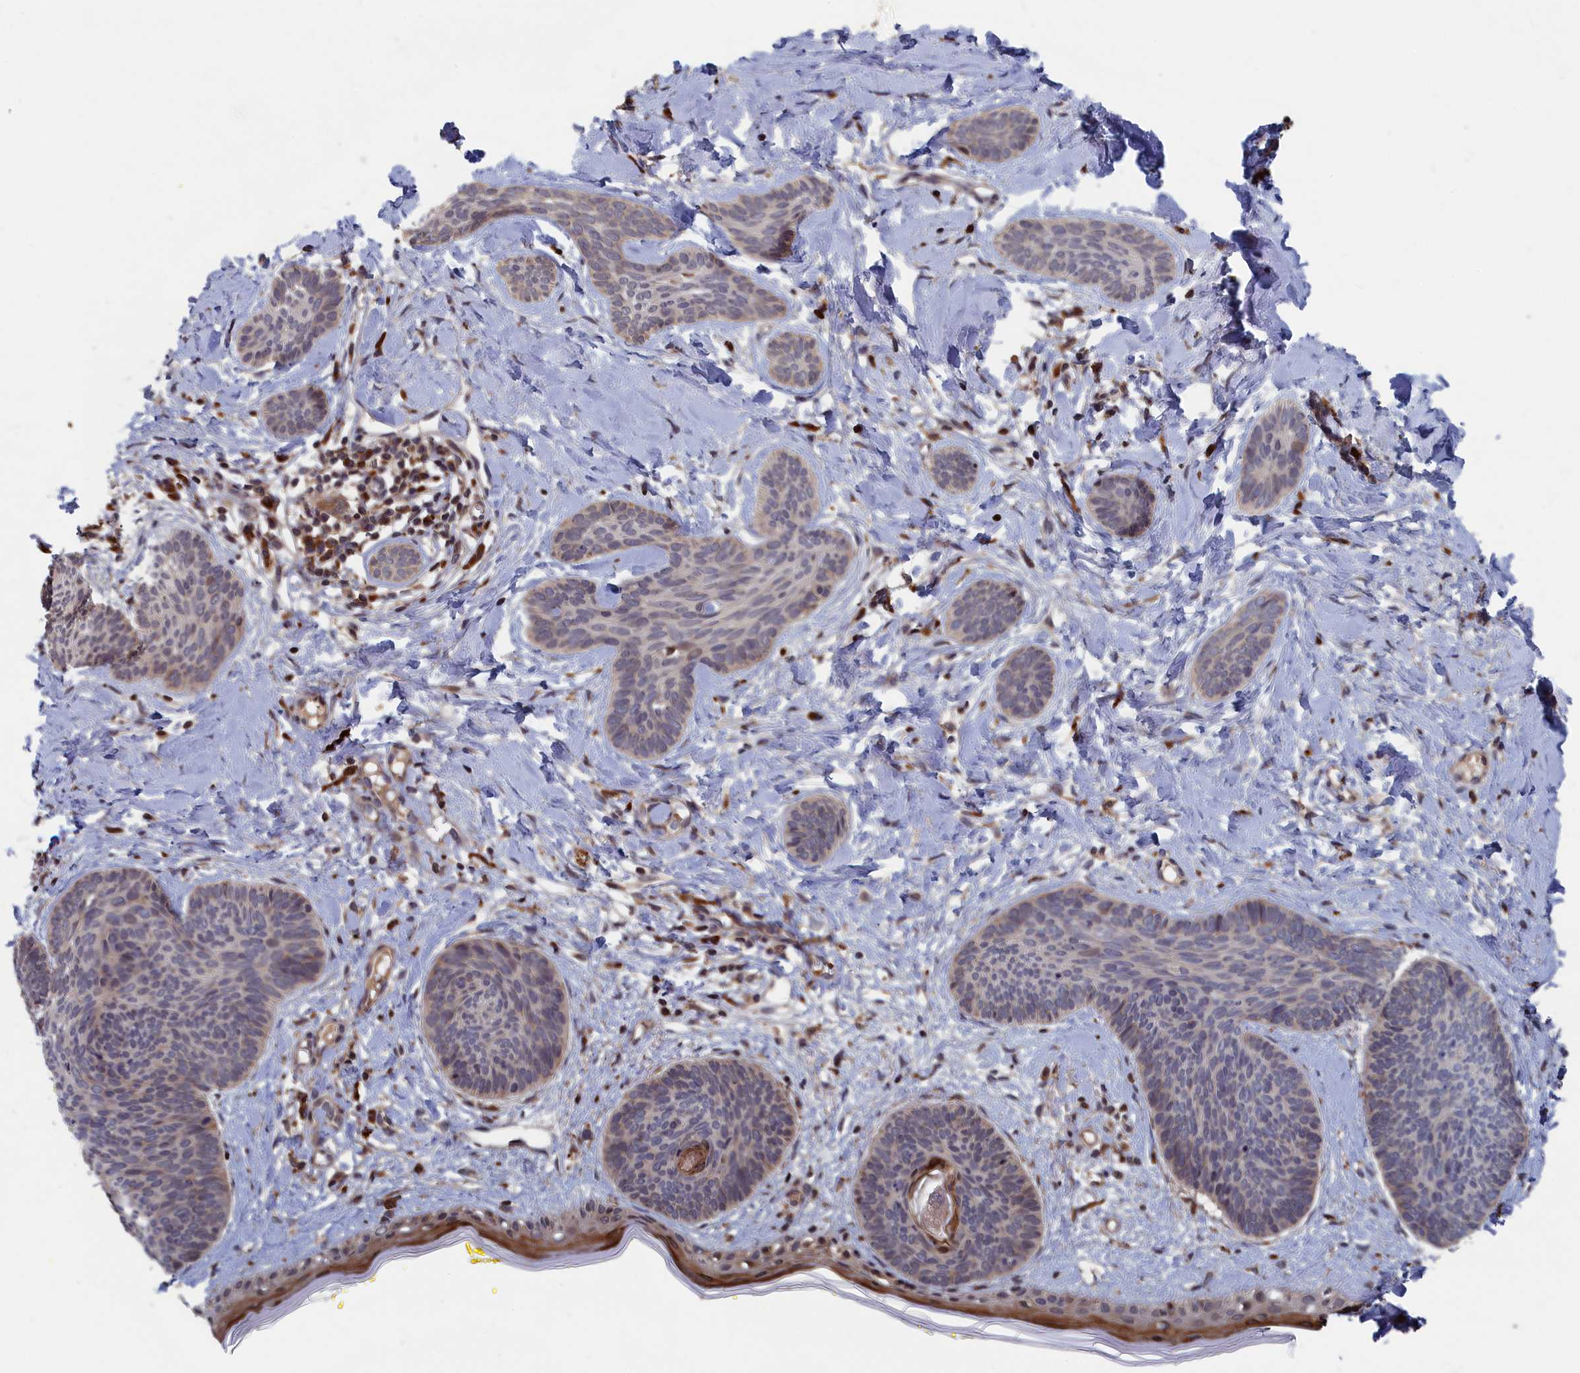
{"staining": {"intensity": "negative", "quantity": "none", "location": "none"}, "tissue": "skin cancer", "cell_type": "Tumor cells", "image_type": "cancer", "snomed": [{"axis": "morphology", "description": "Basal cell carcinoma"}, {"axis": "topography", "description": "Skin"}], "caption": "Immunohistochemical staining of skin basal cell carcinoma reveals no significant positivity in tumor cells.", "gene": "TRAPPC2L", "patient": {"sex": "female", "age": 81}}